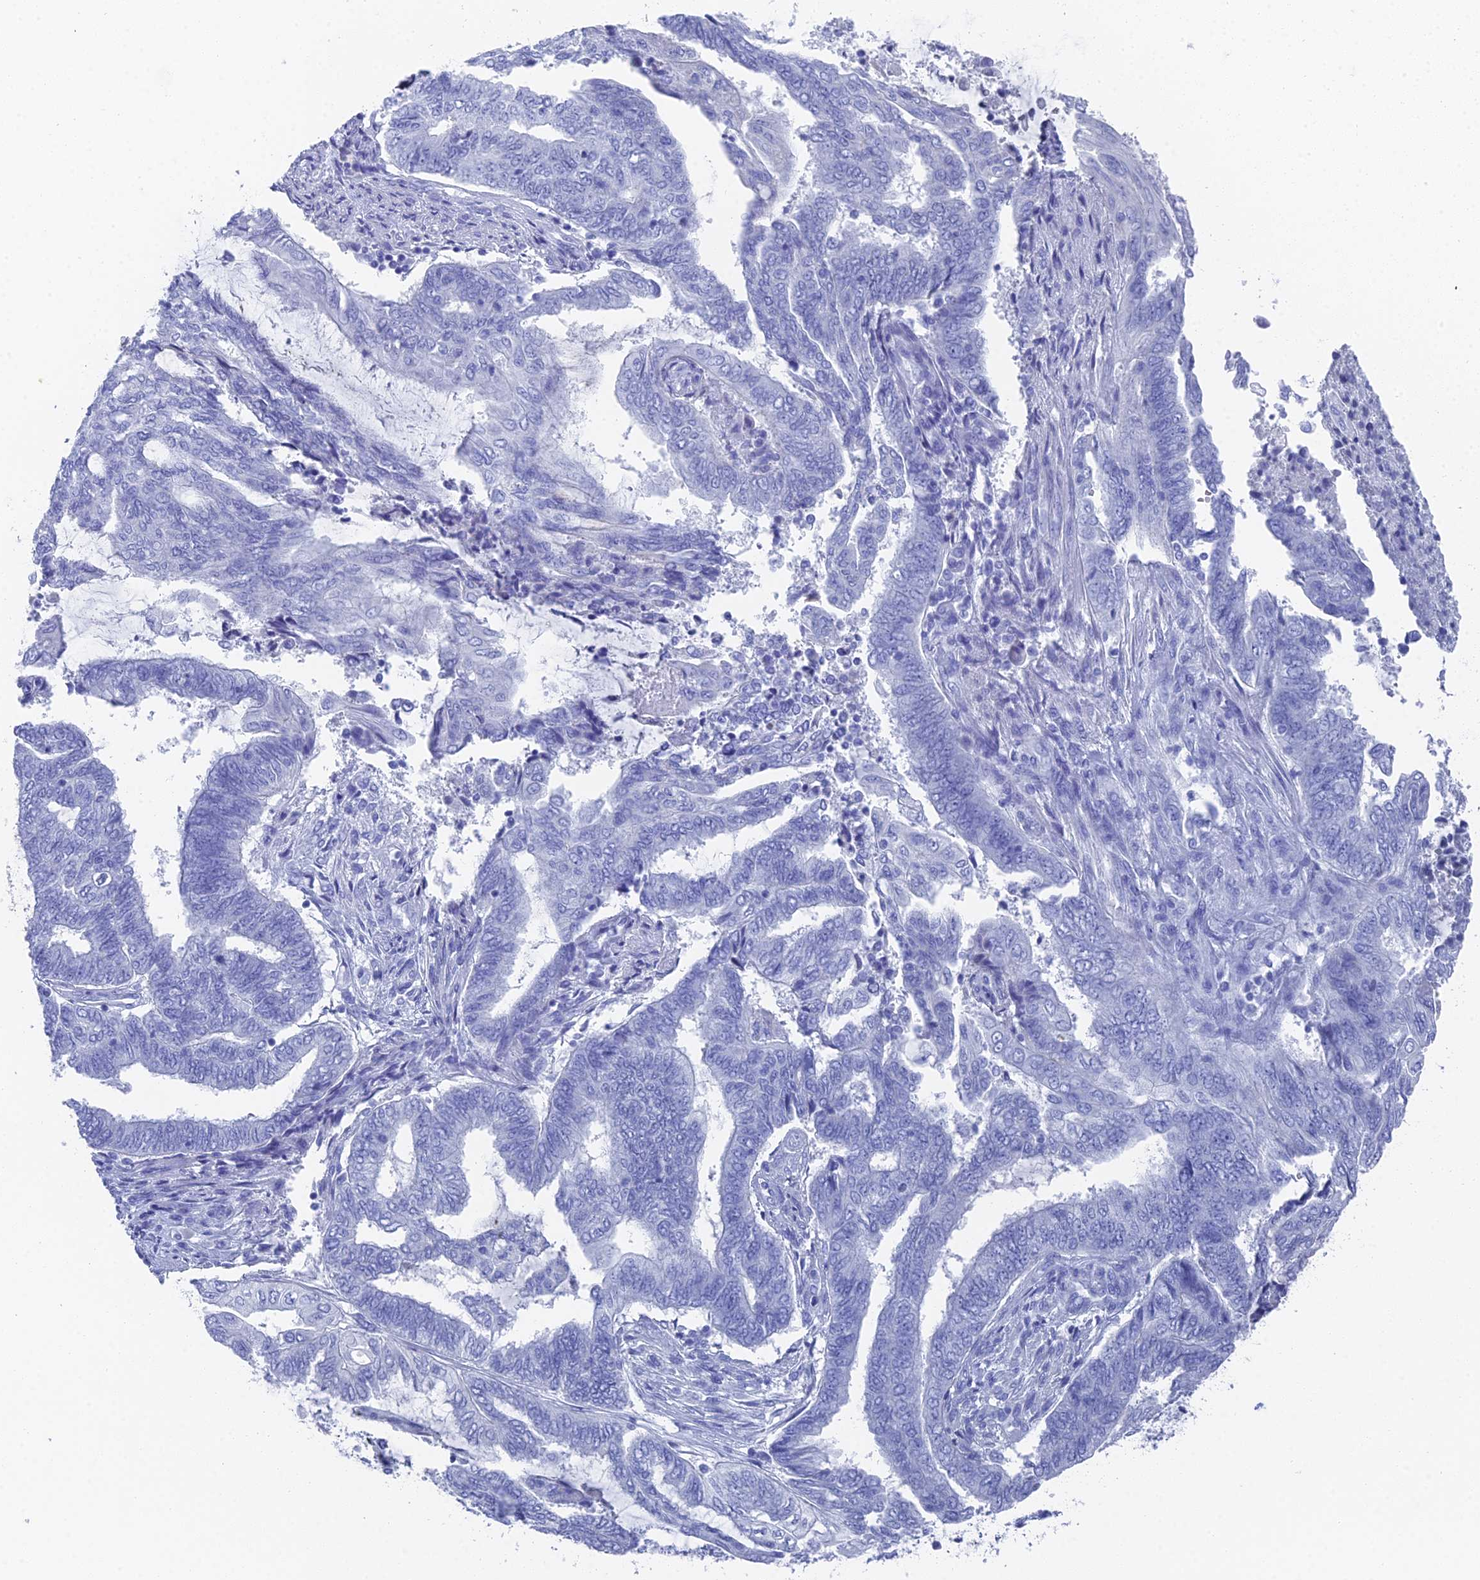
{"staining": {"intensity": "negative", "quantity": "none", "location": "none"}, "tissue": "endometrial cancer", "cell_type": "Tumor cells", "image_type": "cancer", "snomed": [{"axis": "morphology", "description": "Adenocarcinoma, NOS"}, {"axis": "topography", "description": "Uterus"}, {"axis": "topography", "description": "Endometrium"}], "caption": "An immunohistochemistry image of endometrial cancer is shown. There is no staining in tumor cells of endometrial cancer.", "gene": "ENPP3", "patient": {"sex": "female", "age": 70}}